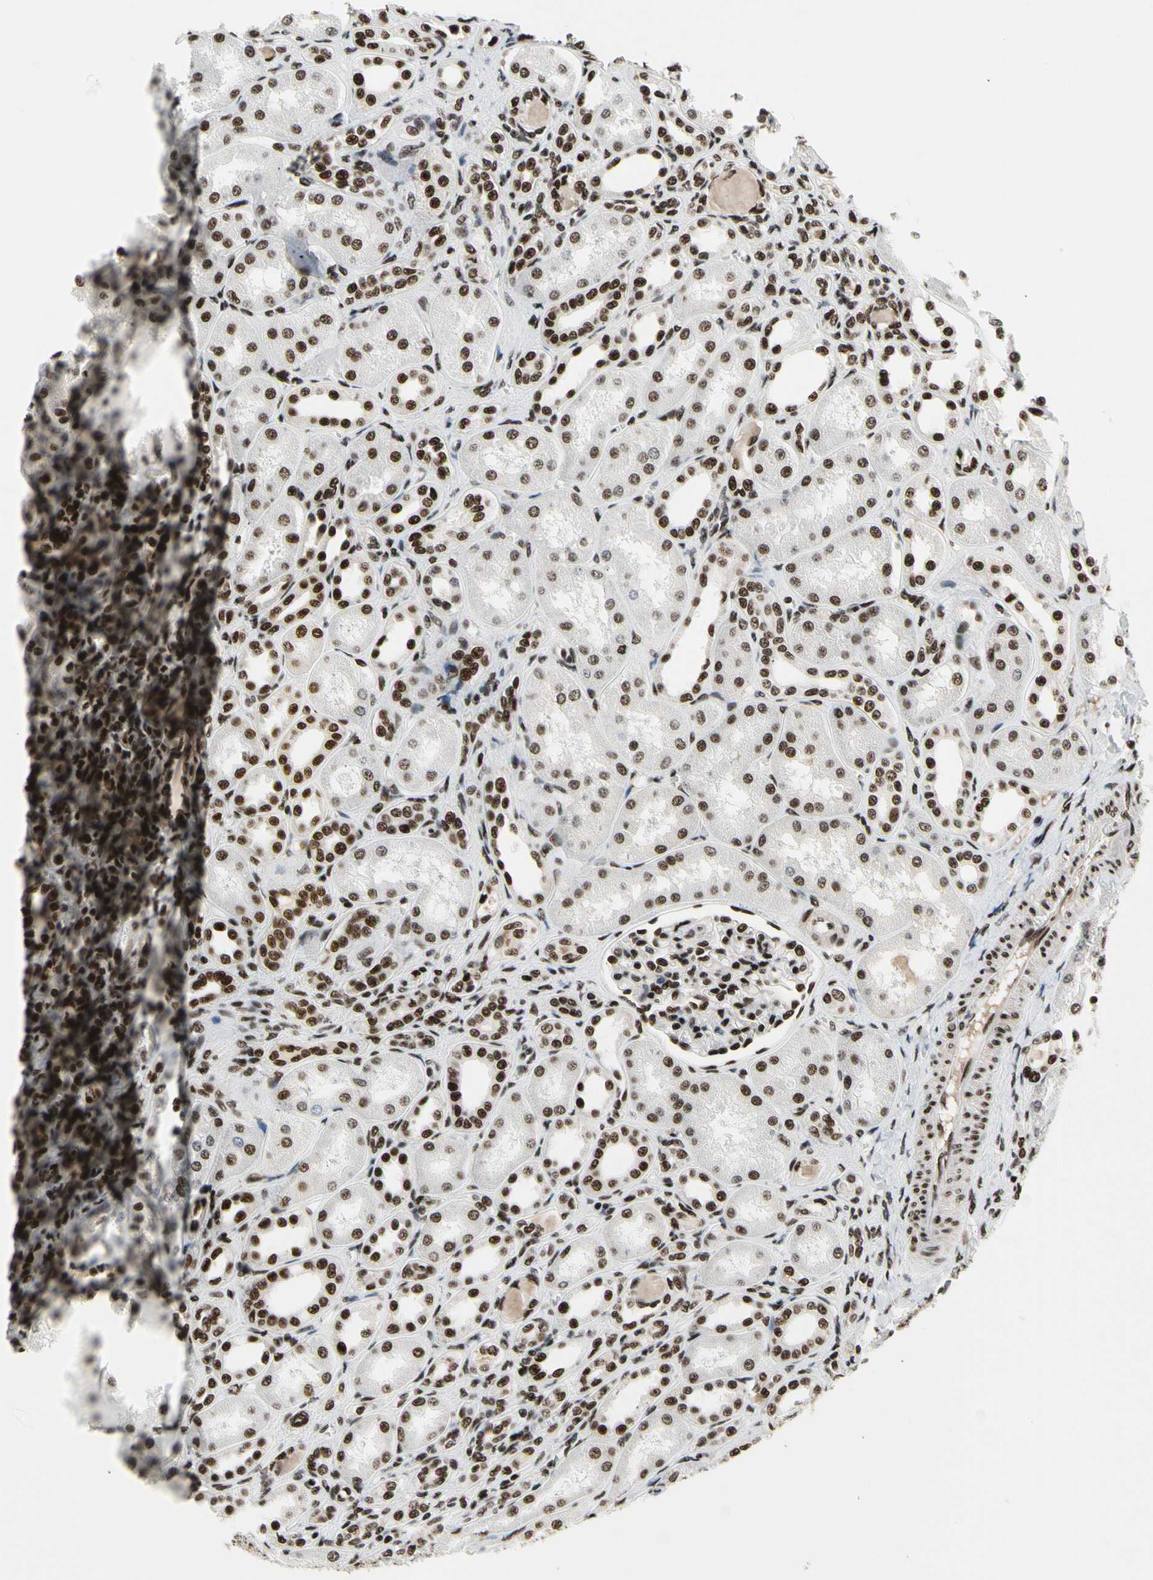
{"staining": {"intensity": "moderate", "quantity": ">75%", "location": "nuclear"}, "tissue": "kidney", "cell_type": "Cells in glomeruli", "image_type": "normal", "snomed": [{"axis": "morphology", "description": "Normal tissue, NOS"}, {"axis": "topography", "description": "Kidney"}], "caption": "Normal kidney shows moderate nuclear staining in approximately >75% of cells in glomeruli, visualized by immunohistochemistry. The staining was performed using DAB, with brown indicating positive protein expression. Nuclei are stained blue with hematoxylin.", "gene": "SRSF11", "patient": {"sex": "male", "age": 7}}